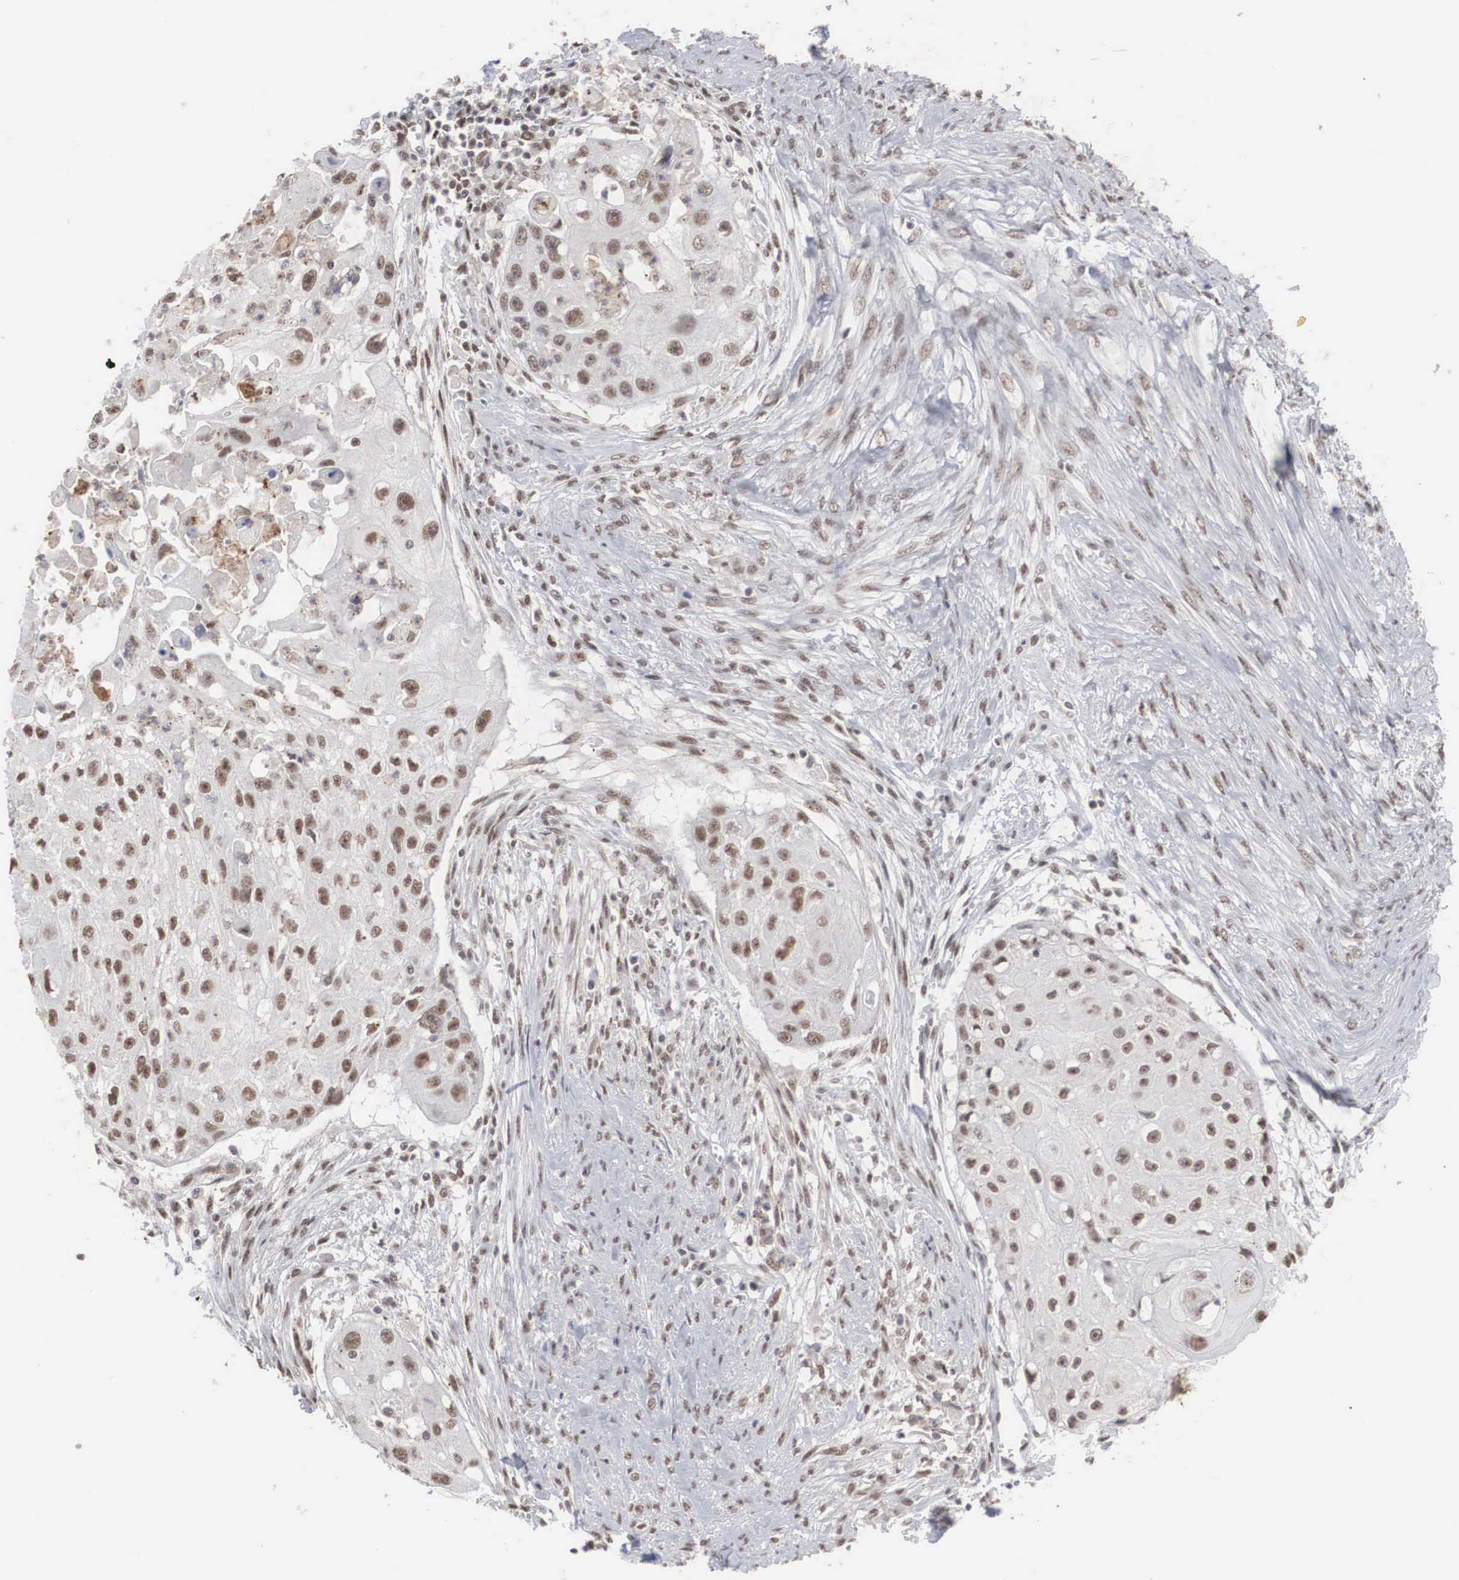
{"staining": {"intensity": "weak", "quantity": ">75%", "location": "nuclear"}, "tissue": "head and neck cancer", "cell_type": "Tumor cells", "image_type": "cancer", "snomed": [{"axis": "morphology", "description": "Squamous cell carcinoma, NOS"}, {"axis": "topography", "description": "Head-Neck"}], "caption": "This micrograph displays head and neck cancer (squamous cell carcinoma) stained with immunohistochemistry (IHC) to label a protein in brown. The nuclear of tumor cells show weak positivity for the protein. Nuclei are counter-stained blue.", "gene": "AUTS2", "patient": {"sex": "male", "age": 64}}